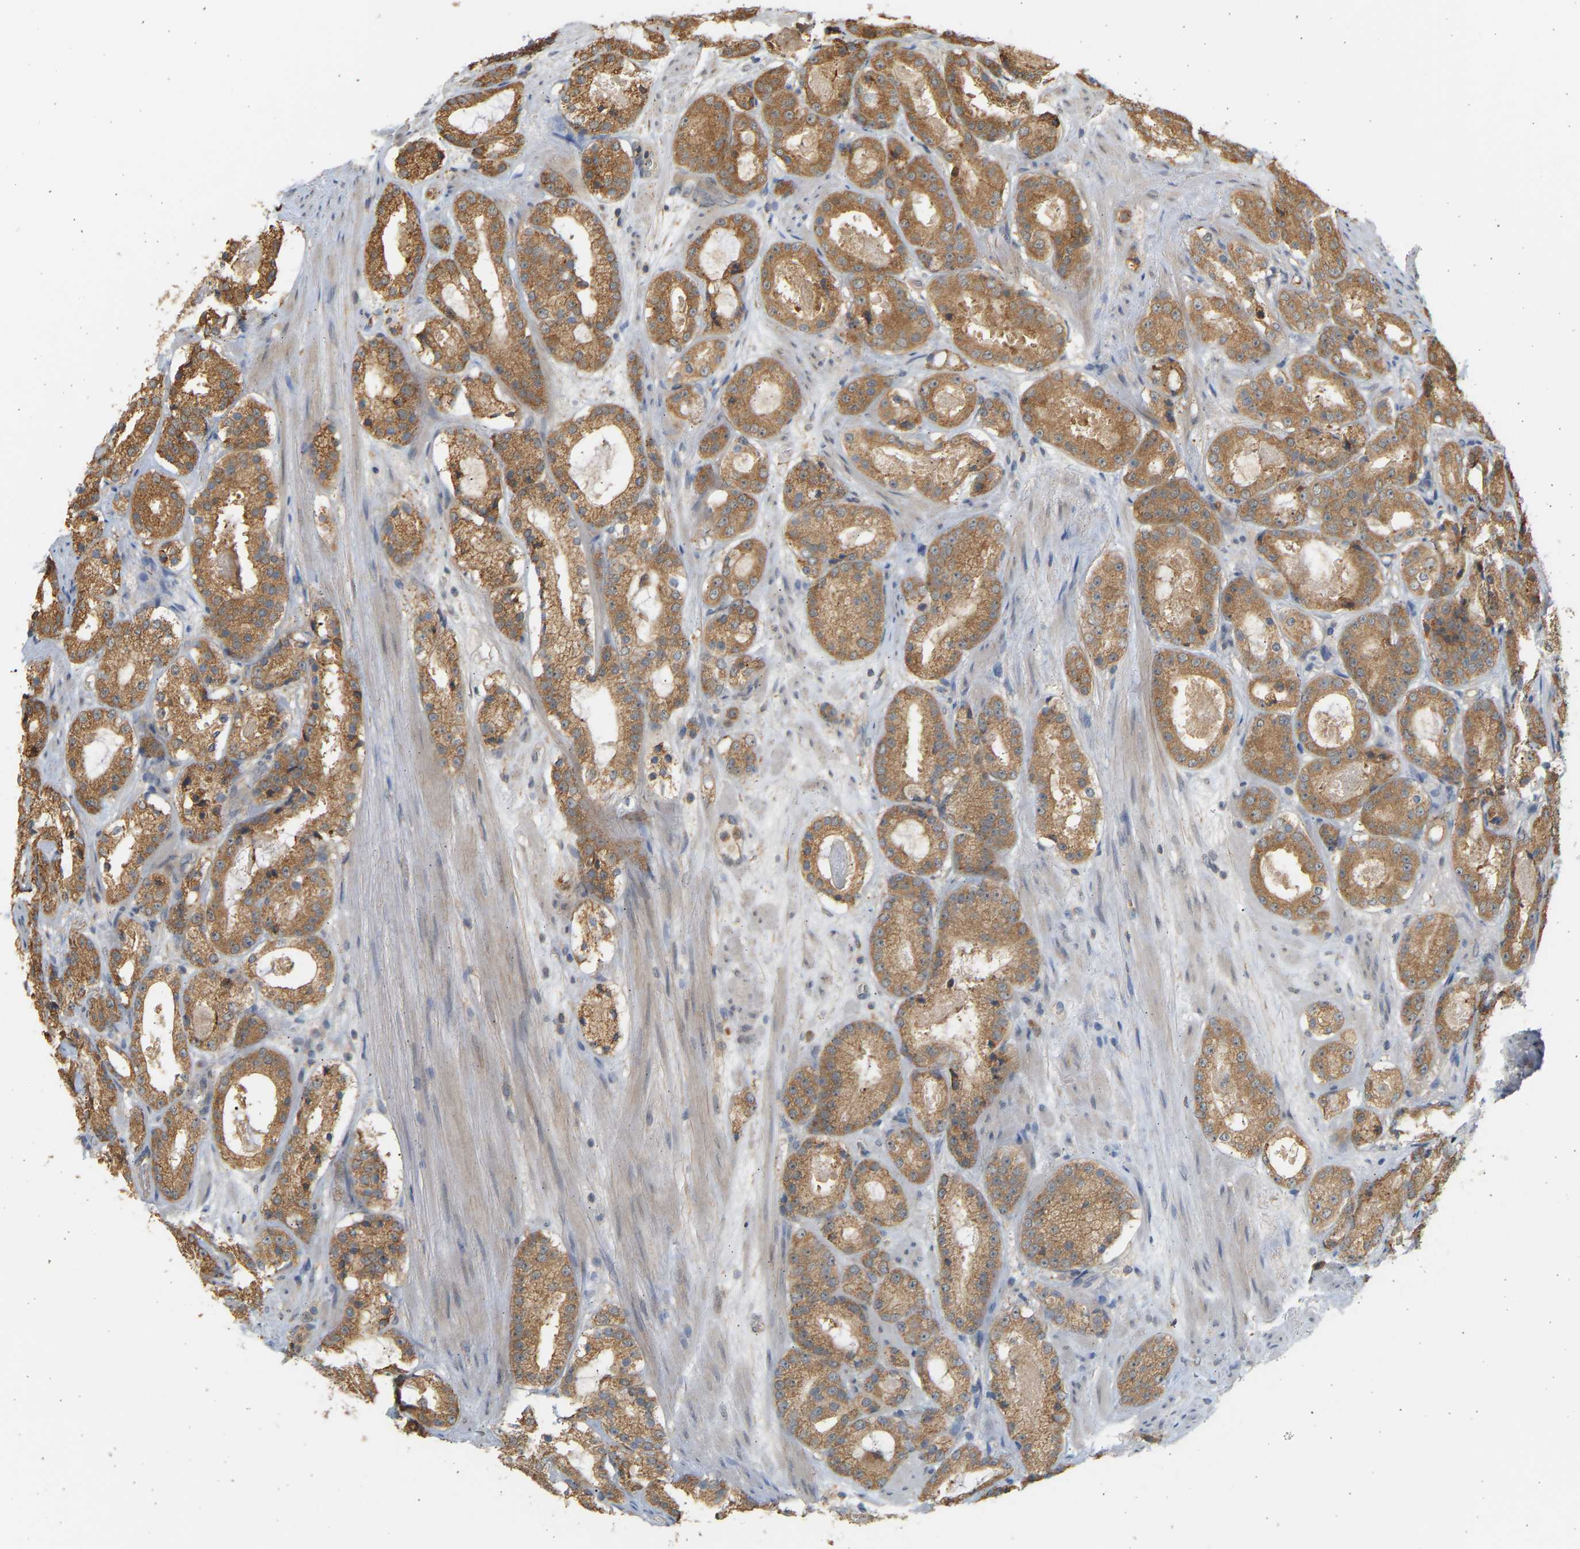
{"staining": {"intensity": "moderate", "quantity": ">75%", "location": "cytoplasmic/membranous"}, "tissue": "prostate cancer", "cell_type": "Tumor cells", "image_type": "cancer", "snomed": [{"axis": "morphology", "description": "Adenocarcinoma, Low grade"}, {"axis": "topography", "description": "Prostate"}], "caption": "A brown stain shows moderate cytoplasmic/membranous expression of a protein in human adenocarcinoma (low-grade) (prostate) tumor cells.", "gene": "B4GALT6", "patient": {"sex": "male", "age": 69}}